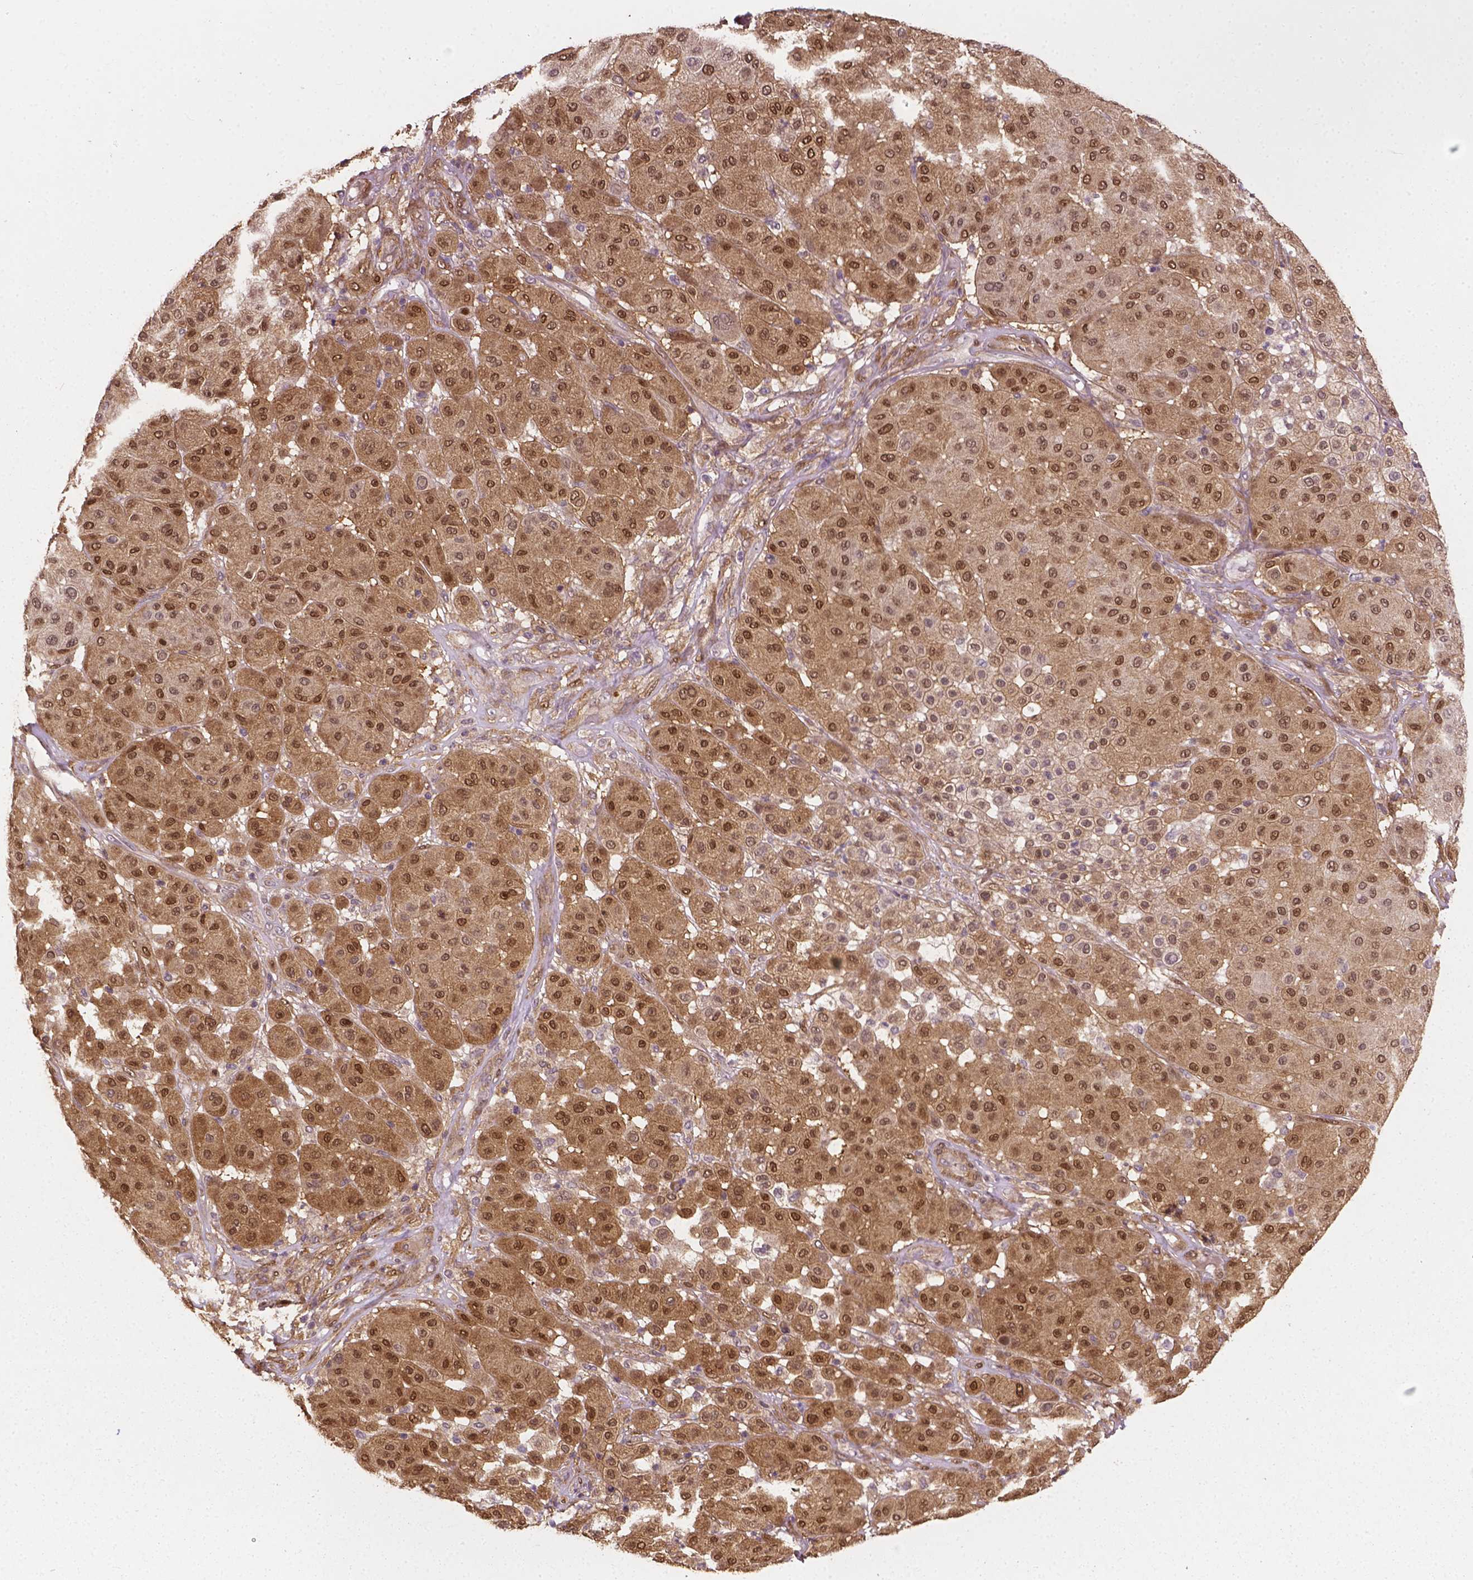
{"staining": {"intensity": "moderate", "quantity": ">75%", "location": "cytoplasmic/membranous,nuclear"}, "tissue": "melanoma", "cell_type": "Tumor cells", "image_type": "cancer", "snomed": [{"axis": "morphology", "description": "Malignant melanoma, Metastatic site"}, {"axis": "topography", "description": "Smooth muscle"}], "caption": "The immunohistochemical stain shows moderate cytoplasmic/membranous and nuclear positivity in tumor cells of malignant melanoma (metastatic site) tissue. The protein of interest is stained brown, and the nuclei are stained in blue (DAB (3,3'-diaminobenzidine) IHC with brightfield microscopy, high magnification).", "gene": "YAP1", "patient": {"sex": "male", "age": 41}}